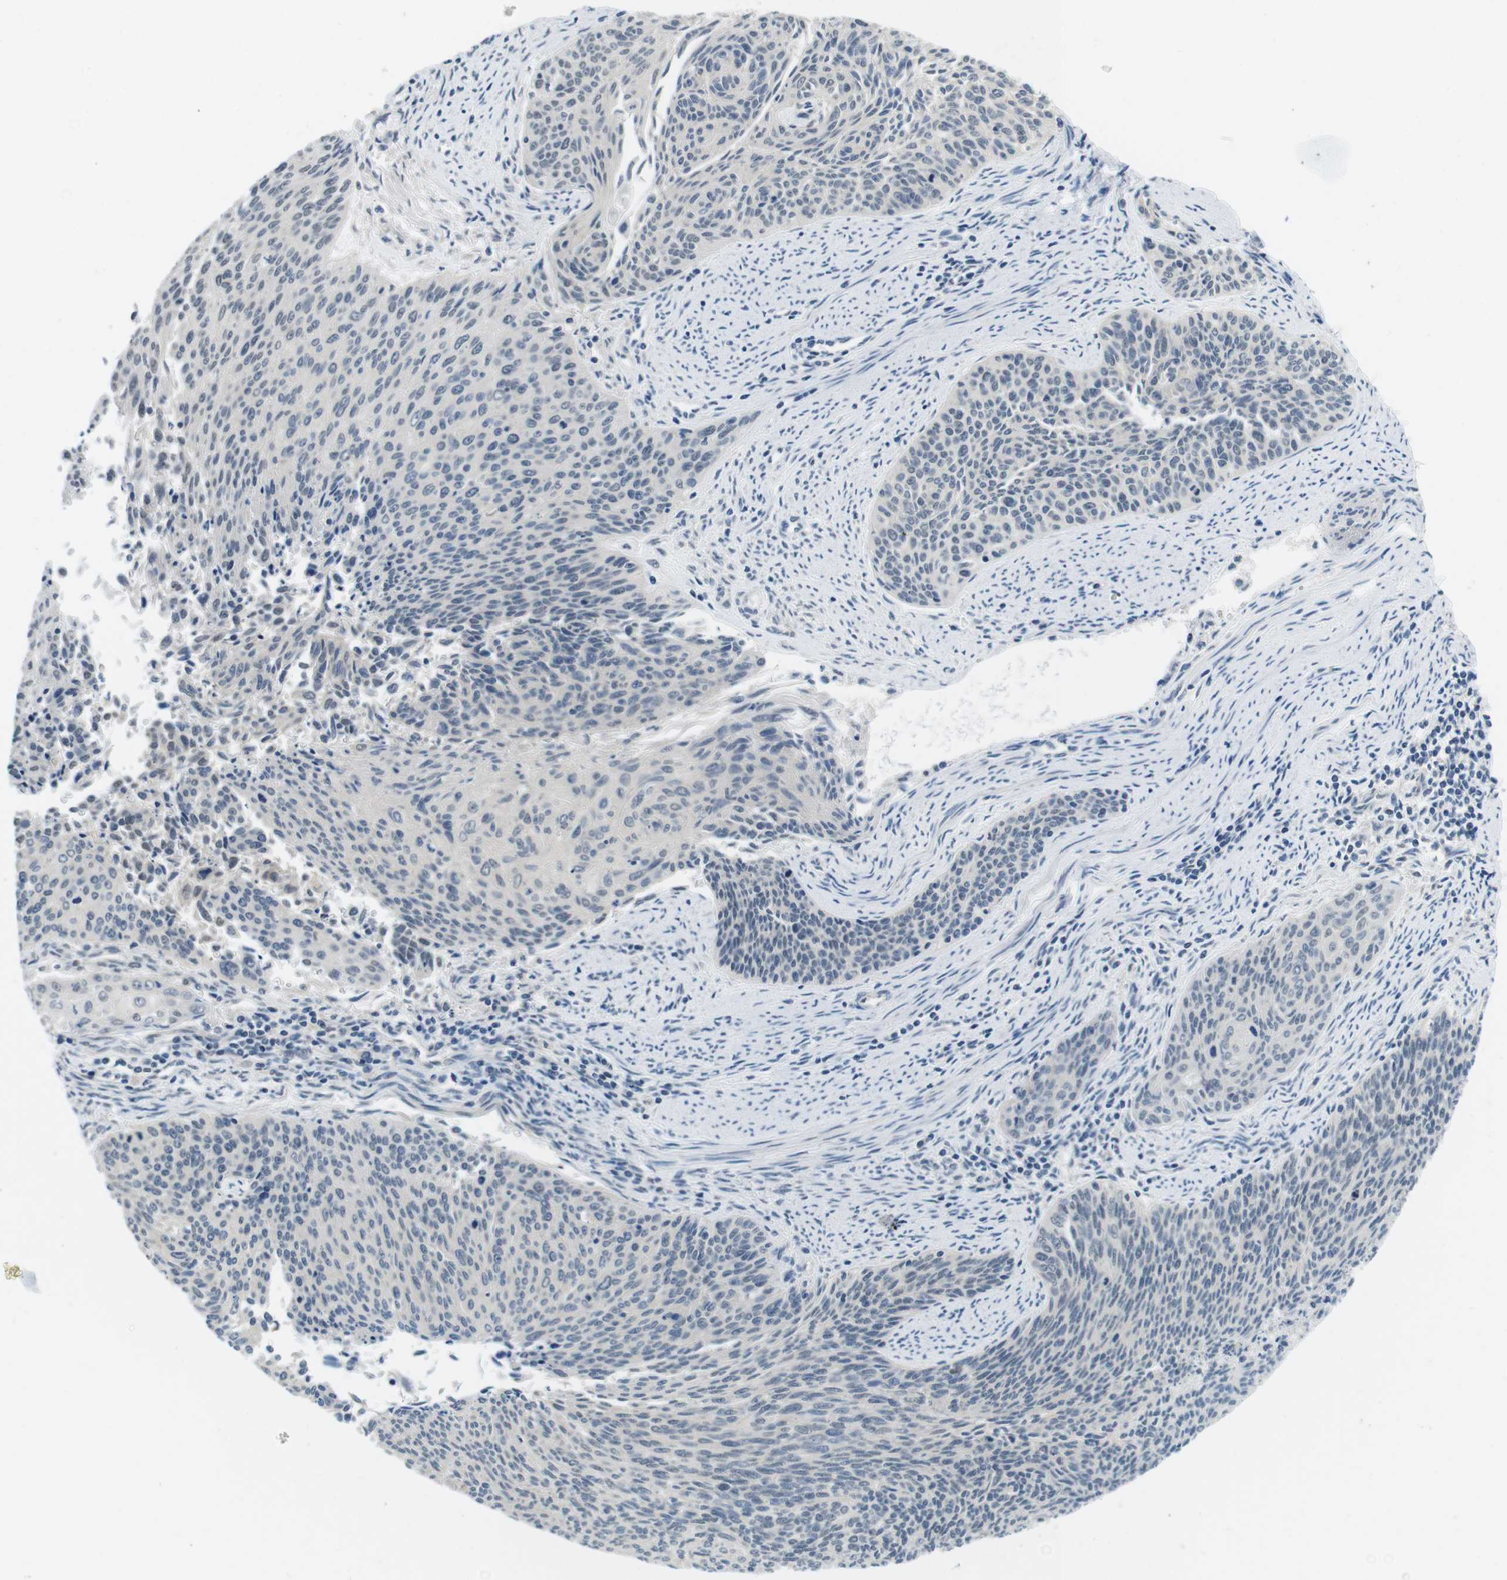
{"staining": {"intensity": "negative", "quantity": "none", "location": "none"}, "tissue": "cervical cancer", "cell_type": "Tumor cells", "image_type": "cancer", "snomed": [{"axis": "morphology", "description": "Squamous cell carcinoma, NOS"}, {"axis": "topography", "description": "Cervix"}], "caption": "Immunohistochemistry (IHC) of human cervical squamous cell carcinoma shows no expression in tumor cells.", "gene": "DTNA", "patient": {"sex": "female", "age": 55}}